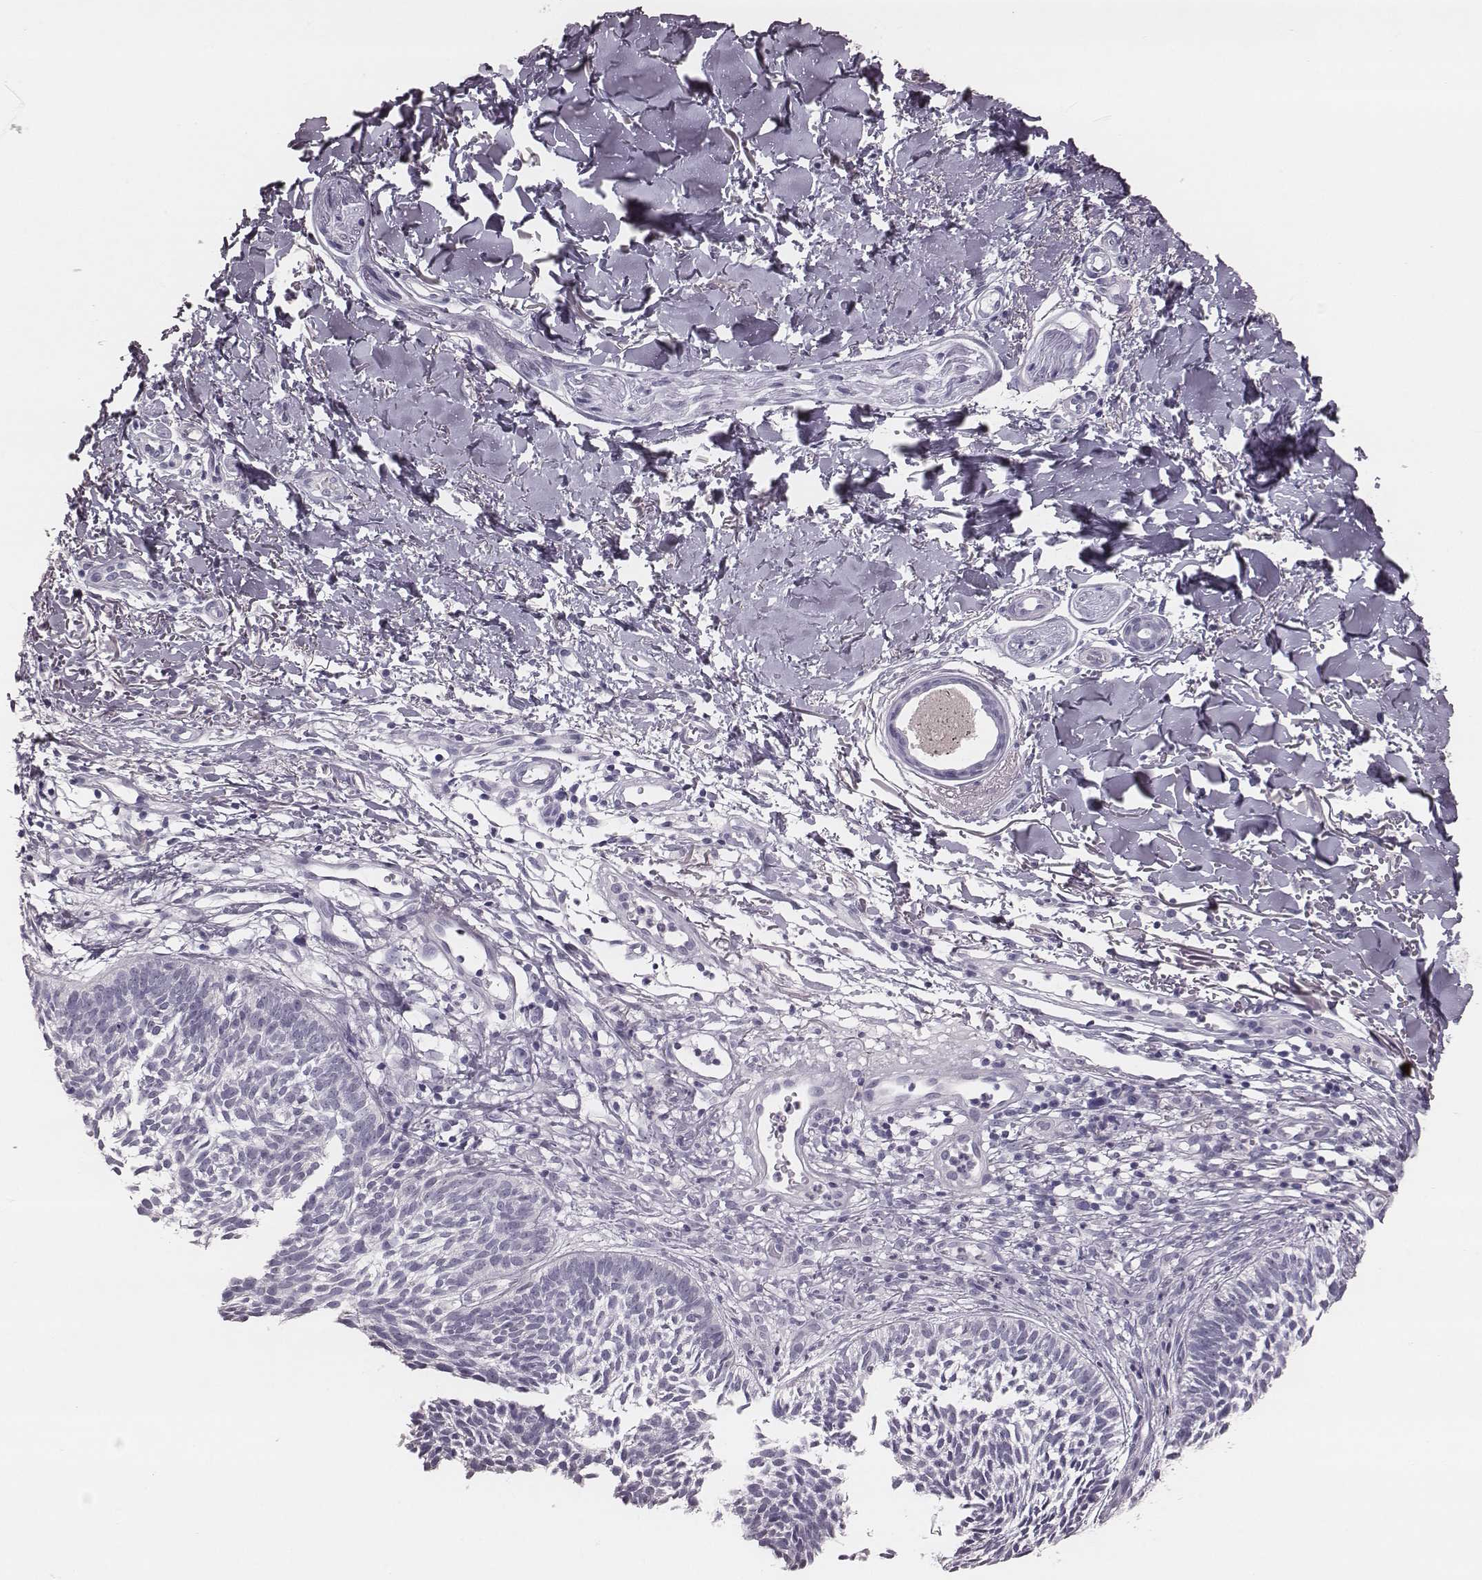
{"staining": {"intensity": "negative", "quantity": "none", "location": "none"}, "tissue": "skin cancer", "cell_type": "Tumor cells", "image_type": "cancer", "snomed": [{"axis": "morphology", "description": "Basal cell carcinoma"}, {"axis": "topography", "description": "Skin"}], "caption": "Immunohistochemistry image of neoplastic tissue: human skin cancer (basal cell carcinoma) stained with DAB demonstrates no significant protein expression in tumor cells.", "gene": "KRT74", "patient": {"sex": "male", "age": 78}}